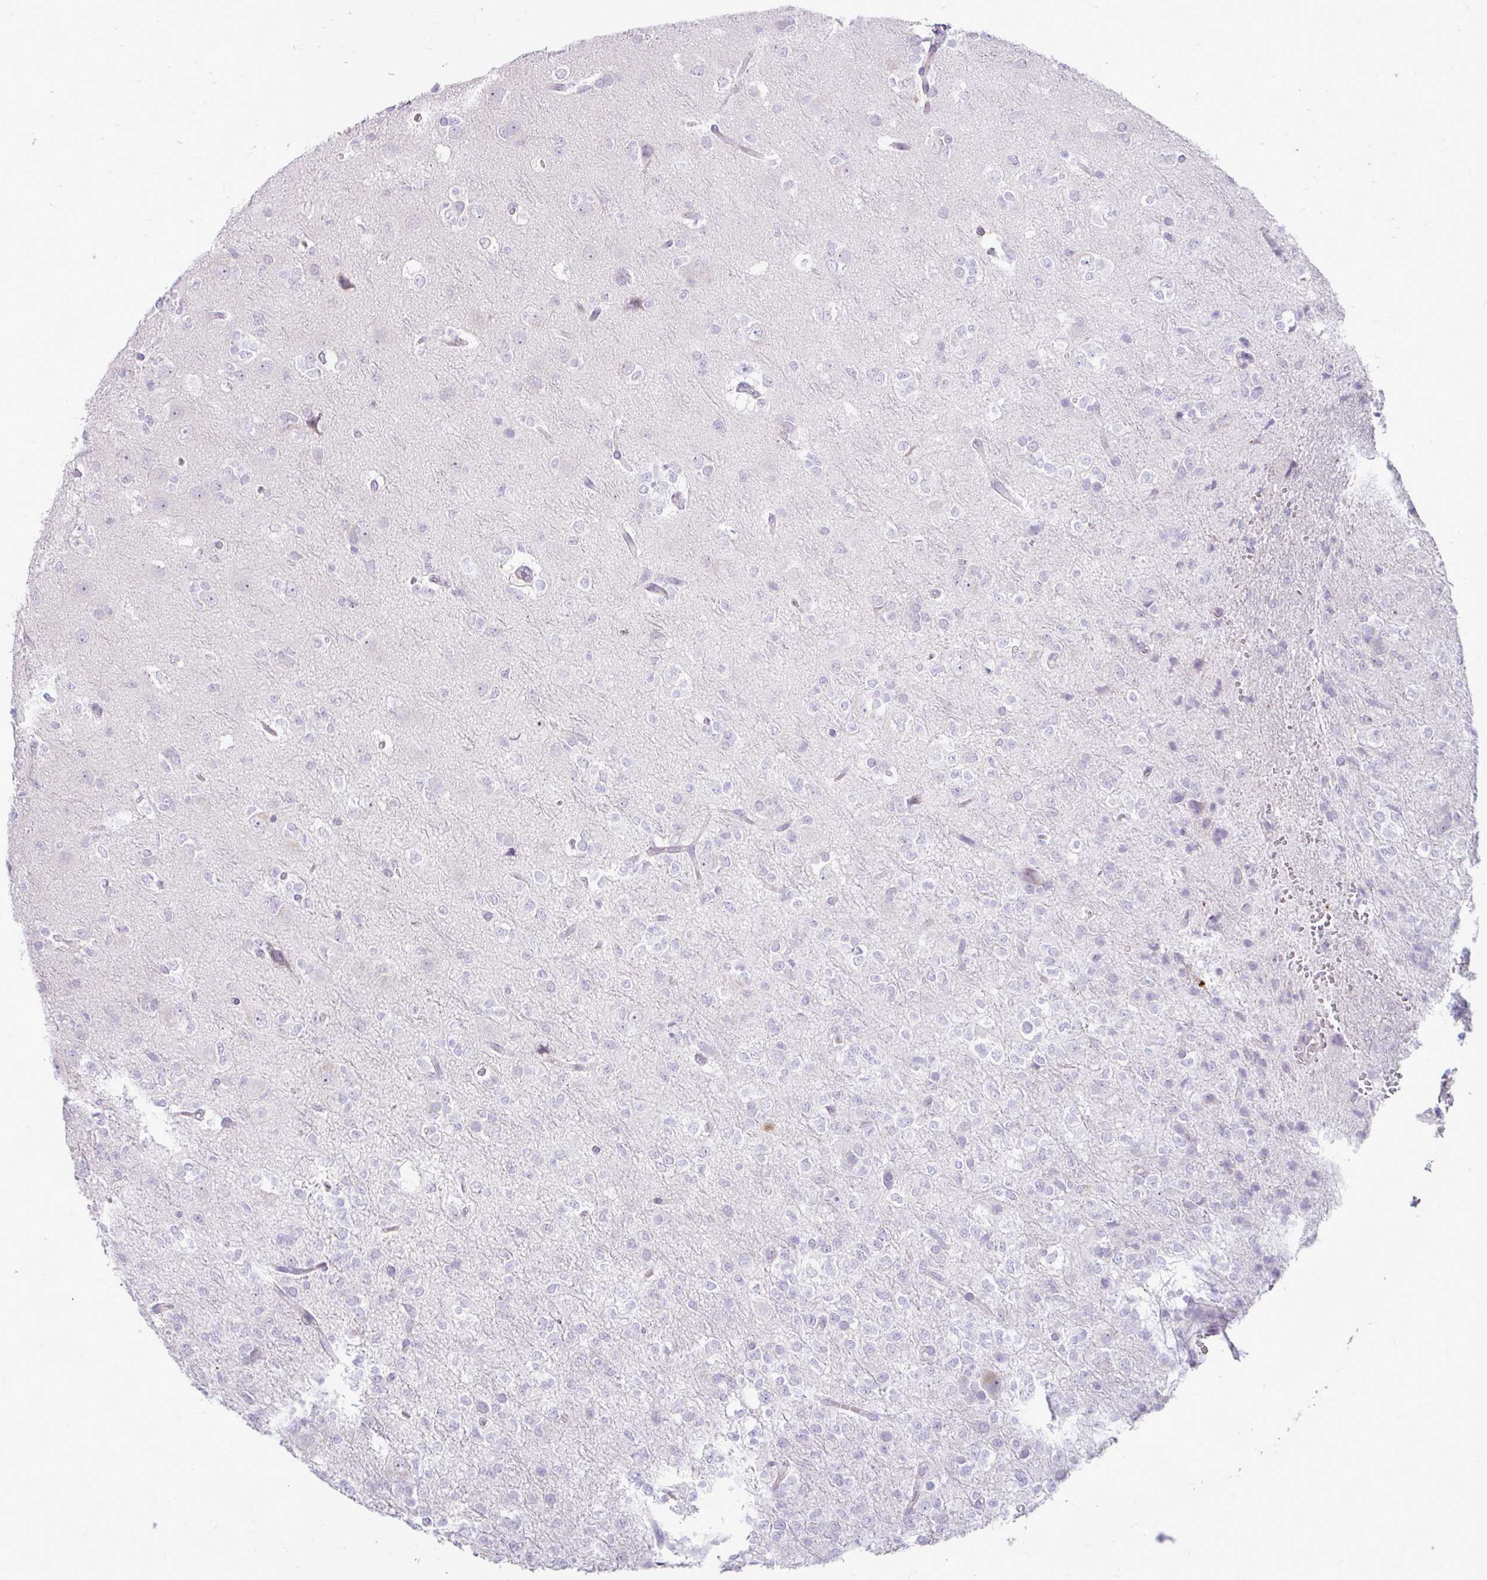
{"staining": {"intensity": "negative", "quantity": "none", "location": "none"}, "tissue": "glioma", "cell_type": "Tumor cells", "image_type": "cancer", "snomed": [{"axis": "morphology", "description": "Glioma, malignant, Low grade"}, {"axis": "topography", "description": "Brain"}], "caption": "An IHC micrograph of glioma is shown. There is no staining in tumor cells of glioma.", "gene": "CHIA", "patient": {"sex": "female", "age": 33}}